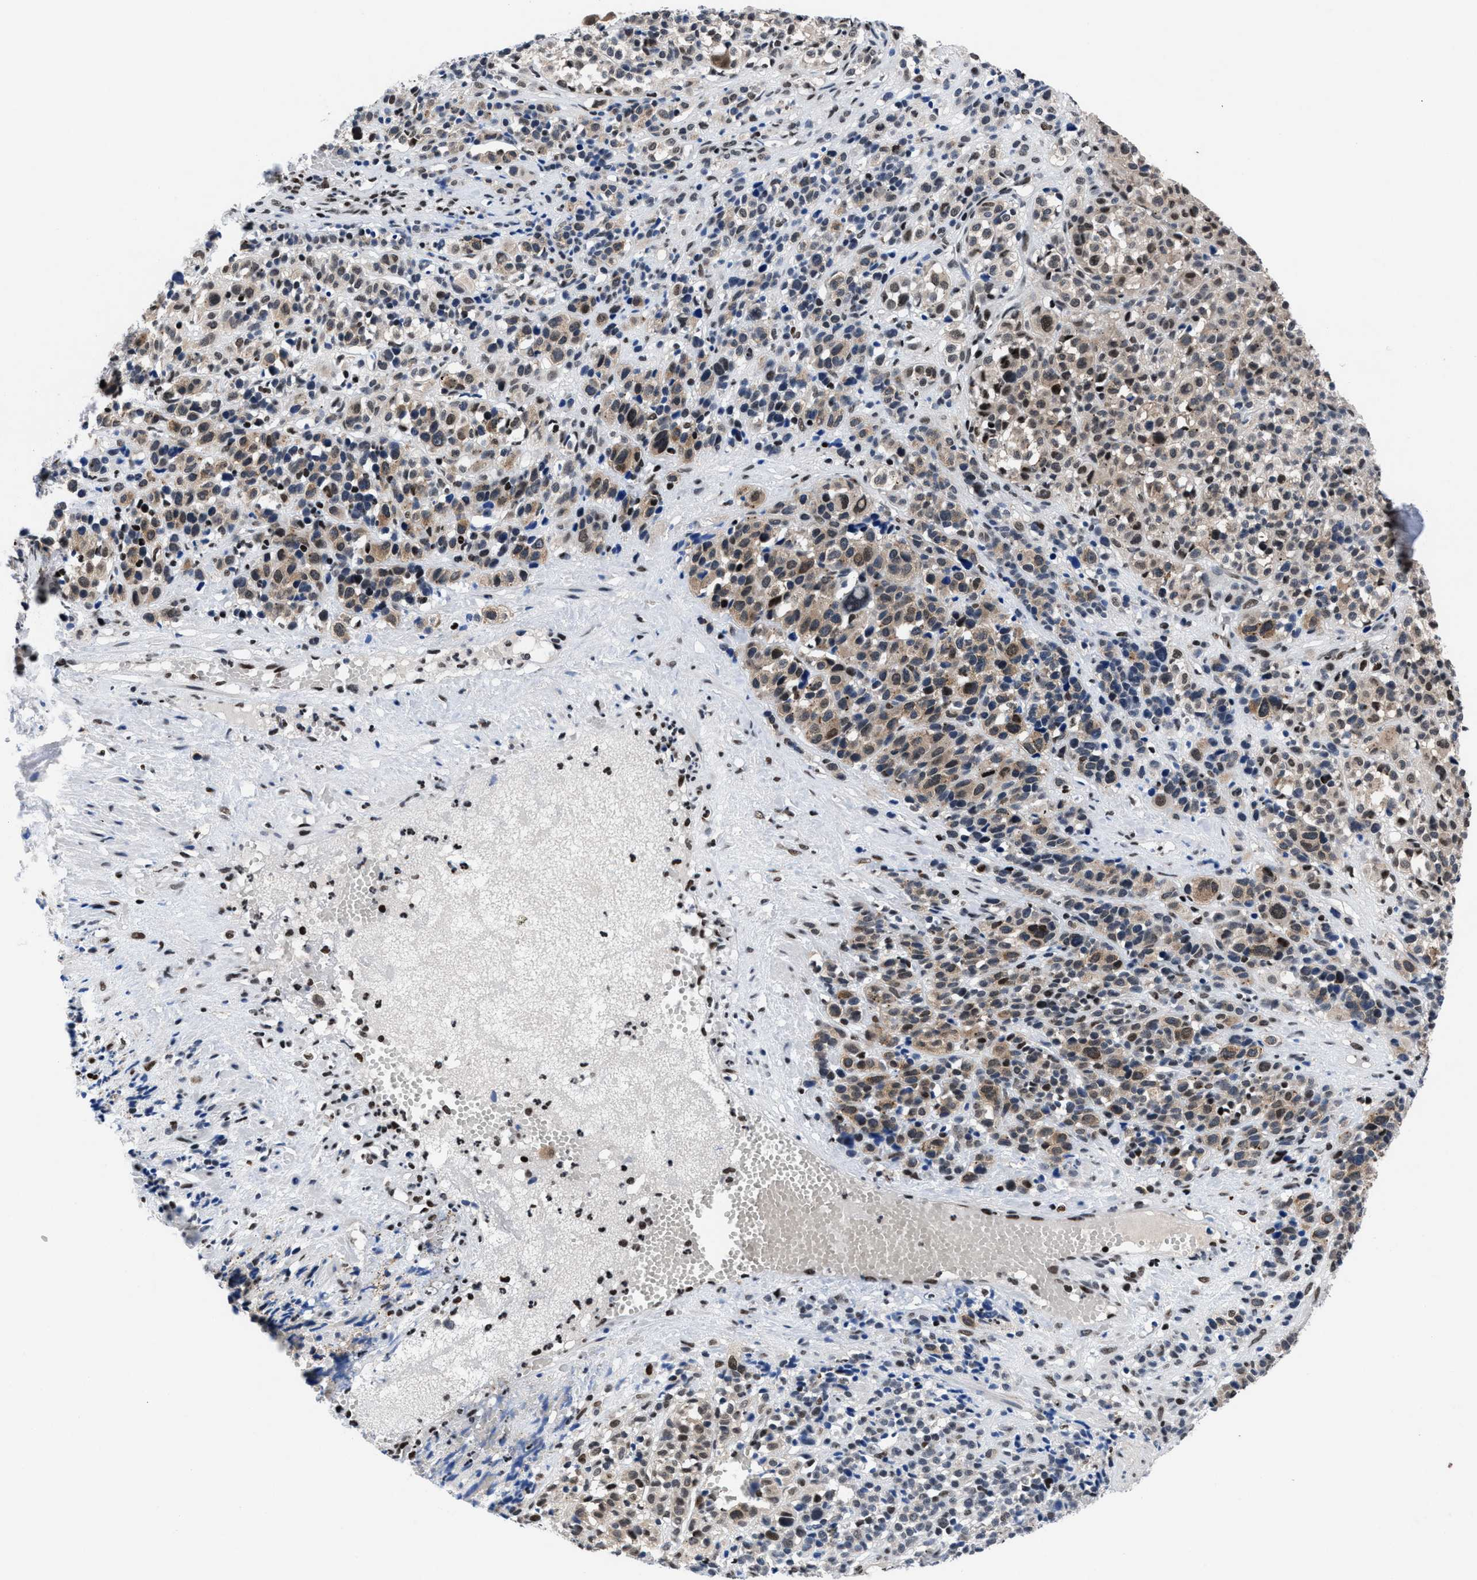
{"staining": {"intensity": "weak", "quantity": "25%-75%", "location": "cytoplasmic/membranous,nuclear"}, "tissue": "melanoma", "cell_type": "Tumor cells", "image_type": "cancer", "snomed": [{"axis": "morphology", "description": "Malignant melanoma, Metastatic site"}, {"axis": "topography", "description": "Skin"}], "caption": "Protein staining demonstrates weak cytoplasmic/membranous and nuclear expression in approximately 25%-75% of tumor cells in melanoma.", "gene": "WDR81", "patient": {"sex": "female", "age": 74}}